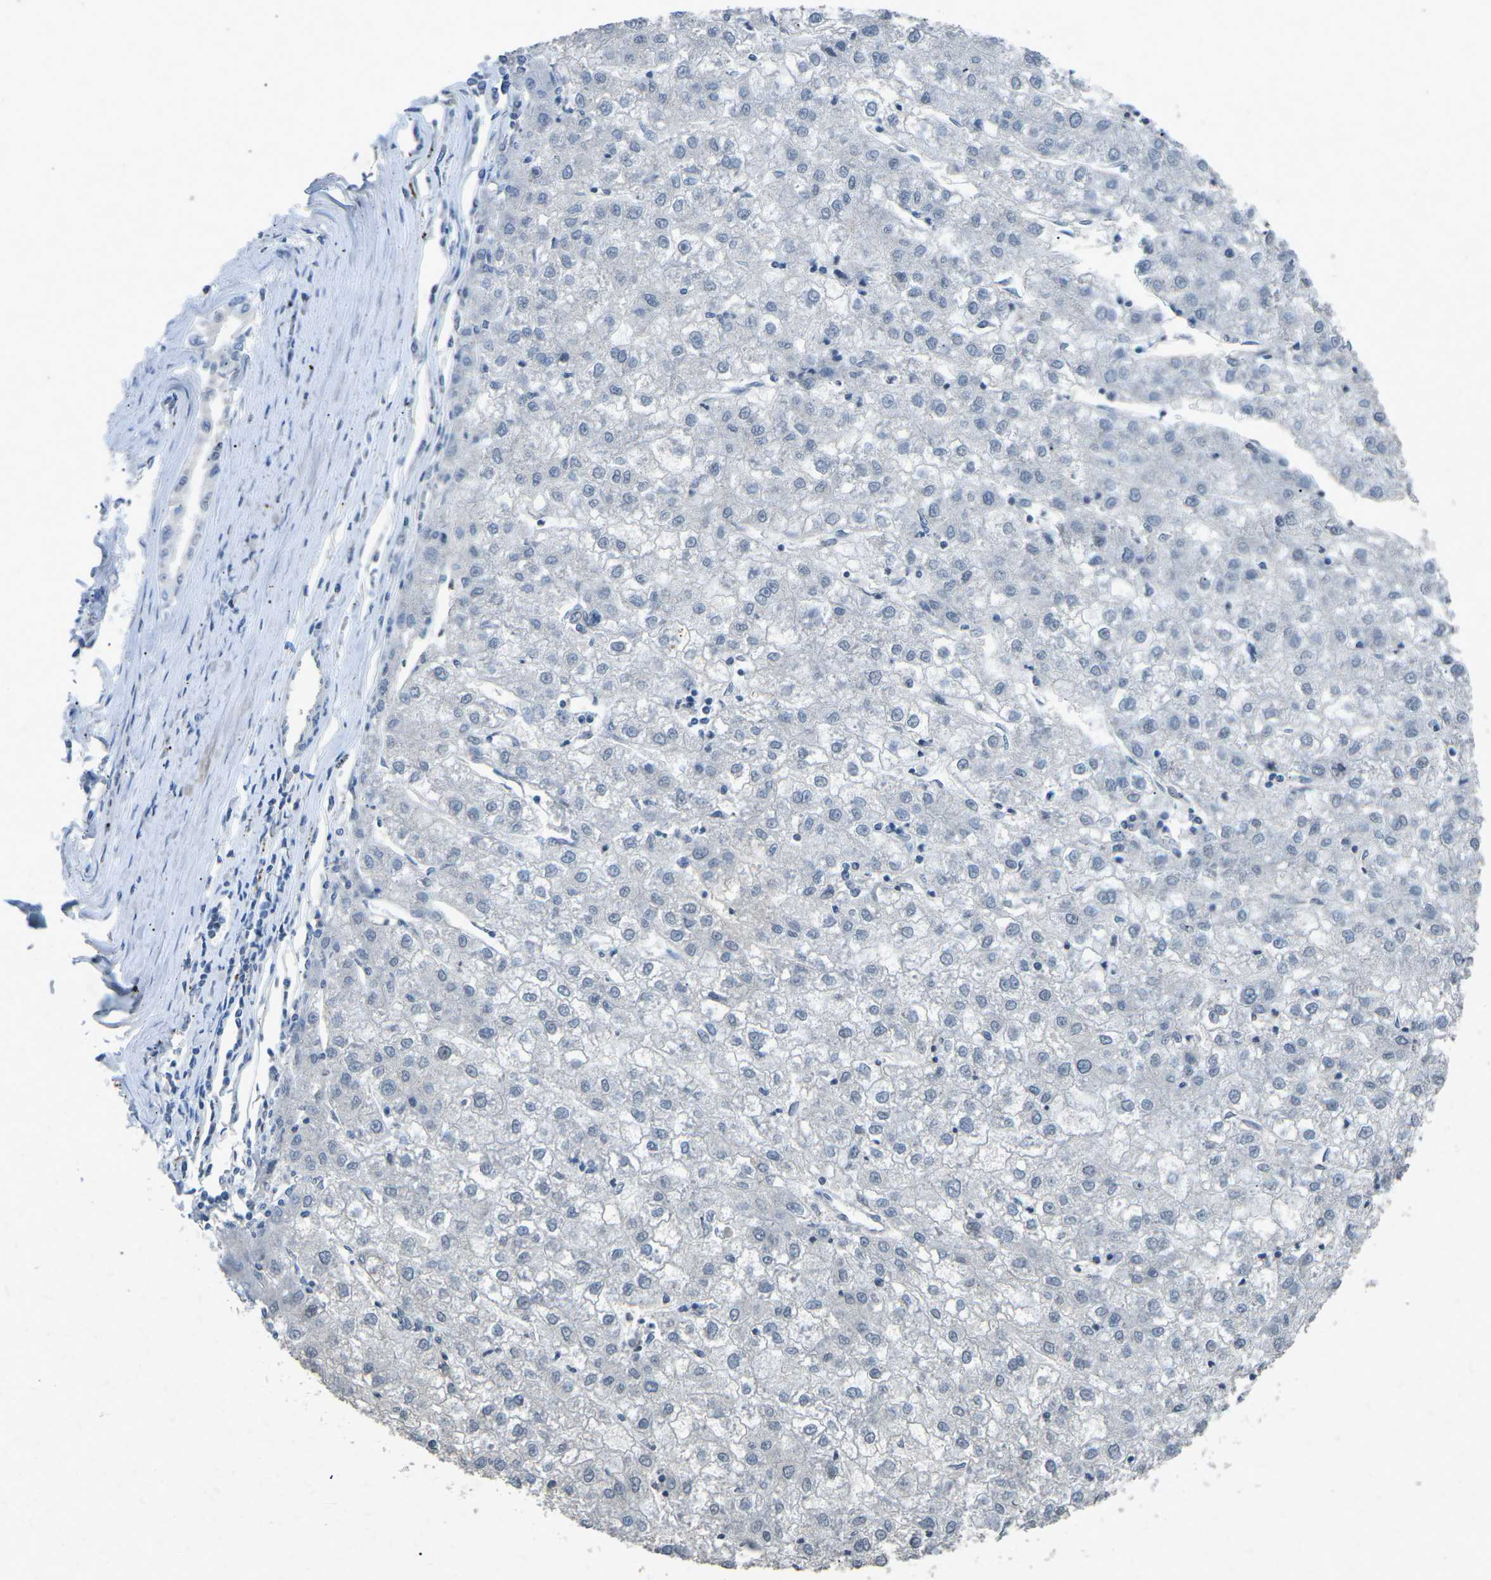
{"staining": {"intensity": "negative", "quantity": "none", "location": "none"}, "tissue": "liver cancer", "cell_type": "Tumor cells", "image_type": "cancer", "snomed": [{"axis": "morphology", "description": "Carcinoma, Hepatocellular, NOS"}, {"axis": "topography", "description": "Liver"}], "caption": "An IHC histopathology image of liver cancer is shown. There is no staining in tumor cells of liver cancer.", "gene": "A1BG", "patient": {"sex": "male", "age": 72}}